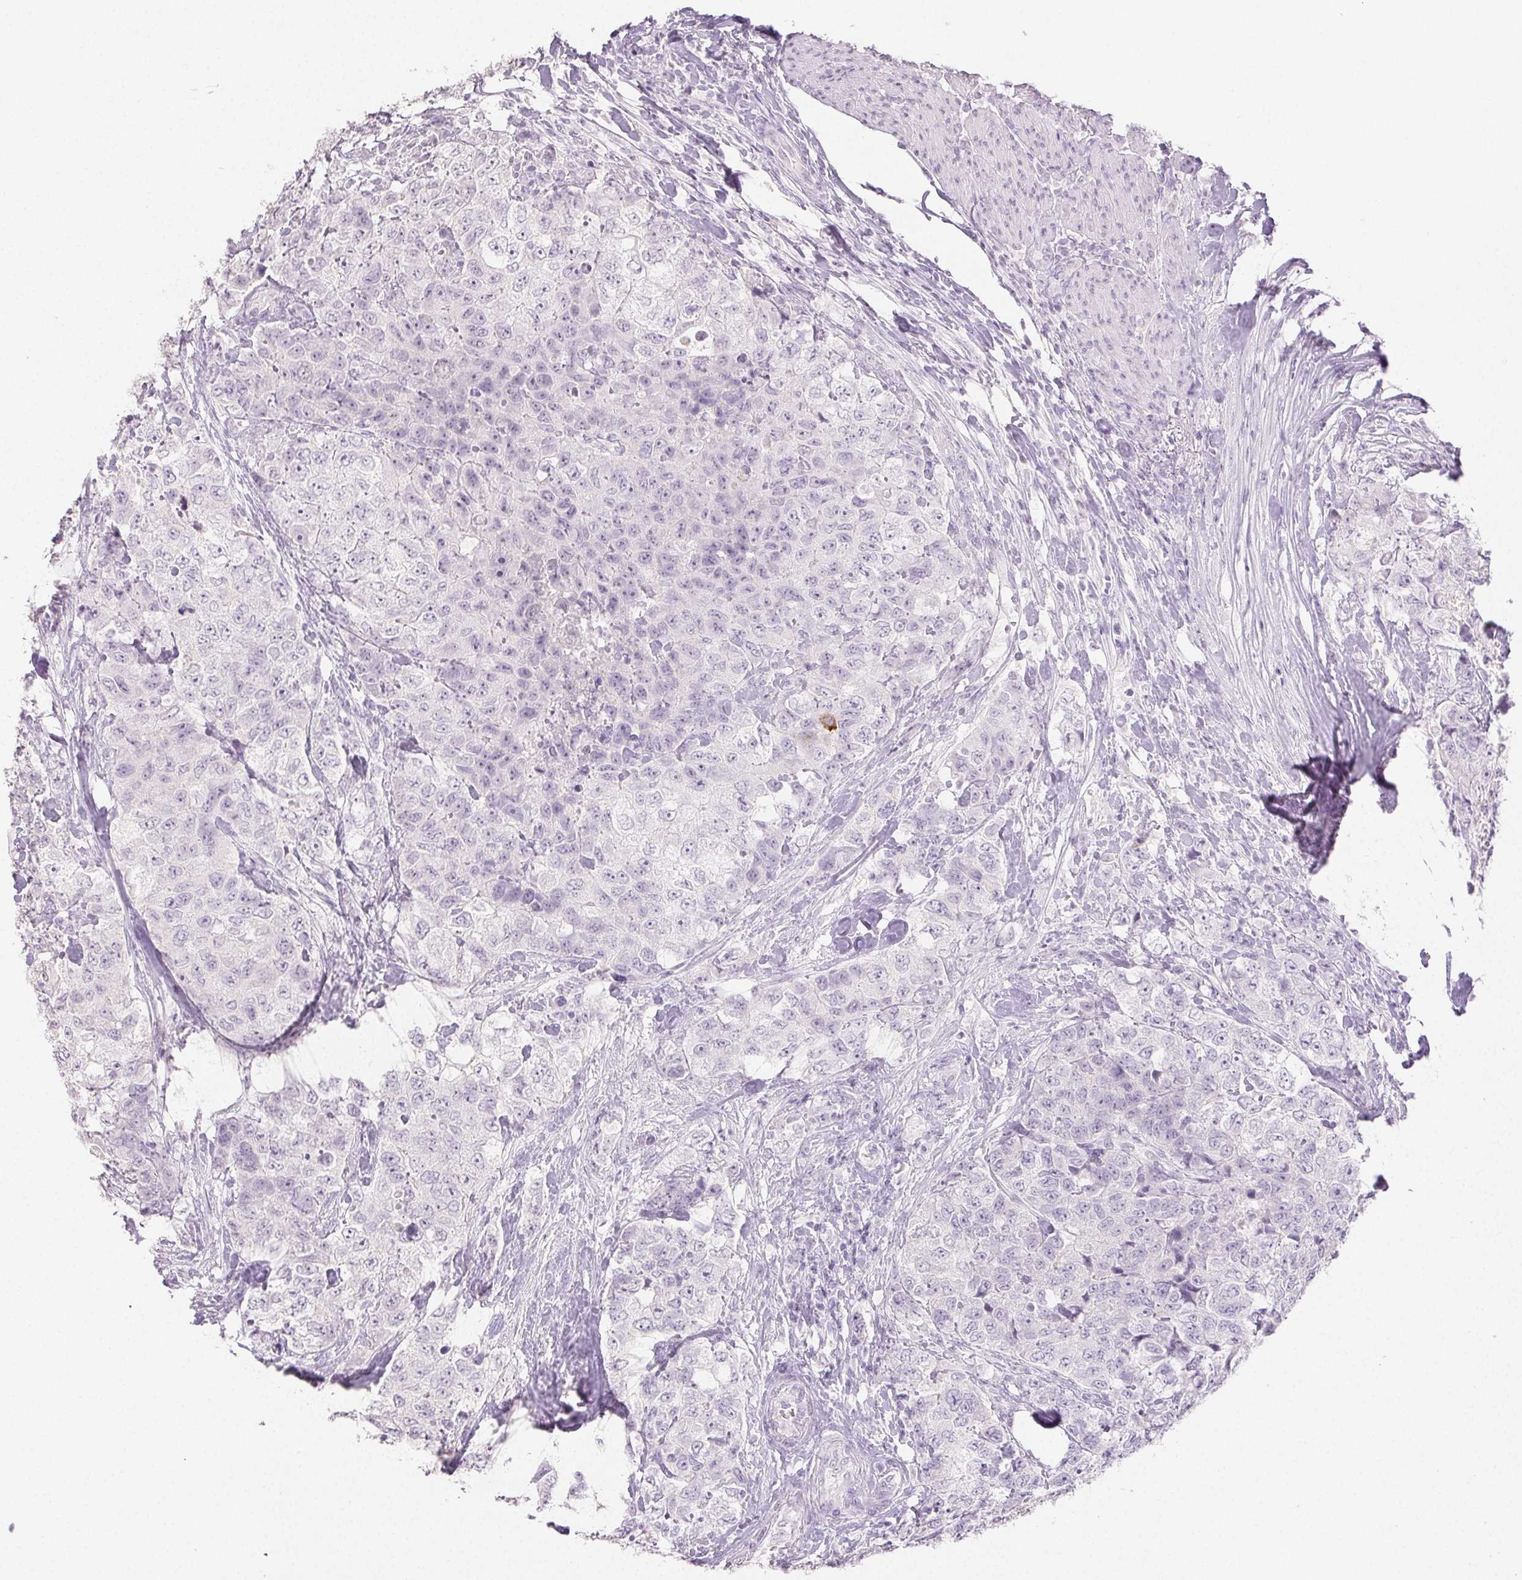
{"staining": {"intensity": "negative", "quantity": "none", "location": "none"}, "tissue": "urothelial cancer", "cell_type": "Tumor cells", "image_type": "cancer", "snomed": [{"axis": "morphology", "description": "Urothelial carcinoma, High grade"}, {"axis": "topography", "description": "Urinary bladder"}], "caption": "Protein analysis of urothelial carcinoma (high-grade) displays no significant positivity in tumor cells.", "gene": "PI3", "patient": {"sex": "female", "age": 78}}